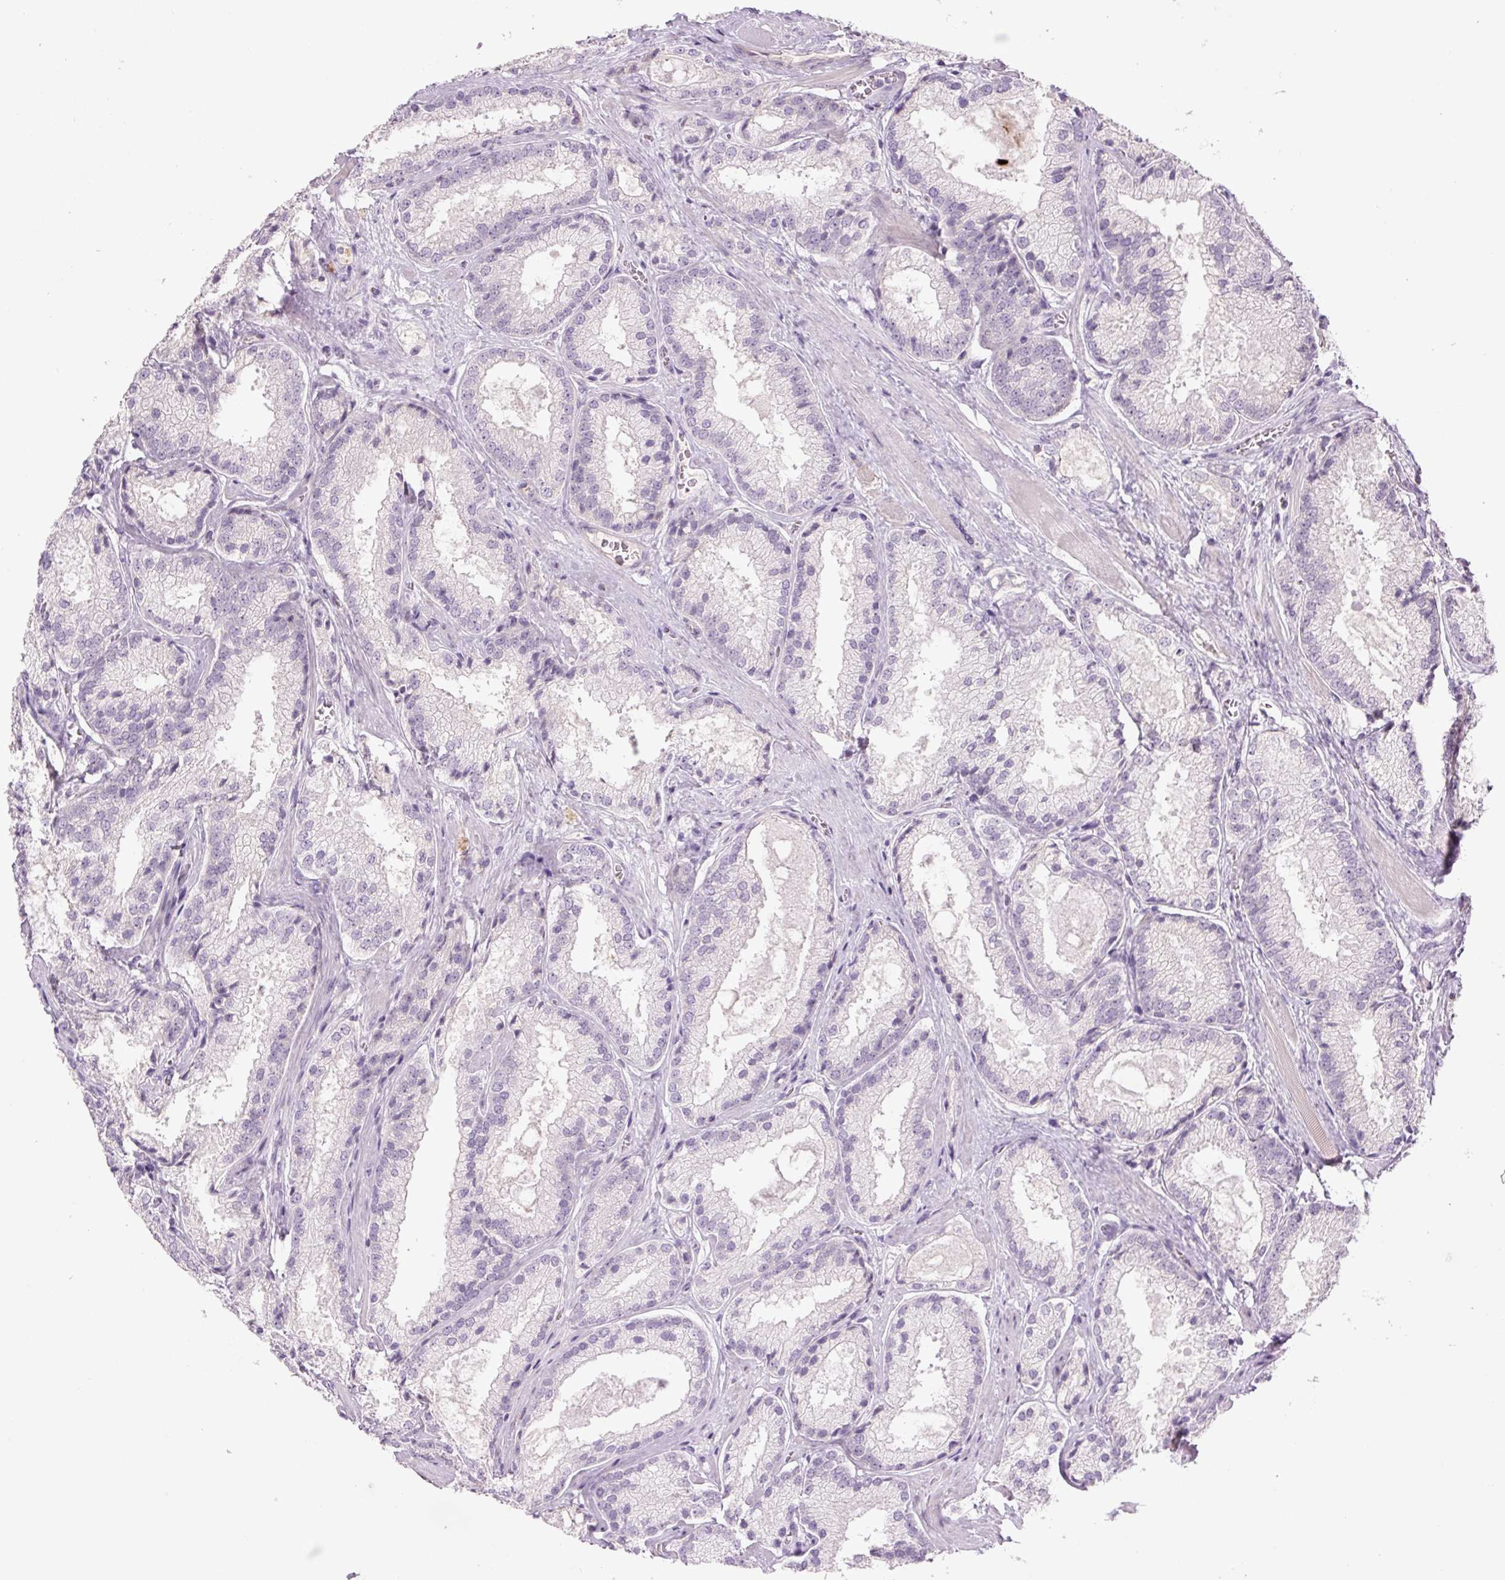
{"staining": {"intensity": "negative", "quantity": "none", "location": "none"}, "tissue": "prostate cancer", "cell_type": "Tumor cells", "image_type": "cancer", "snomed": [{"axis": "morphology", "description": "Adenocarcinoma, High grade"}, {"axis": "topography", "description": "Prostate"}], "caption": "Immunohistochemistry (IHC) histopathology image of prostate cancer (high-grade adenocarcinoma) stained for a protein (brown), which shows no staining in tumor cells.", "gene": "TMEM100", "patient": {"sex": "male", "age": 68}}